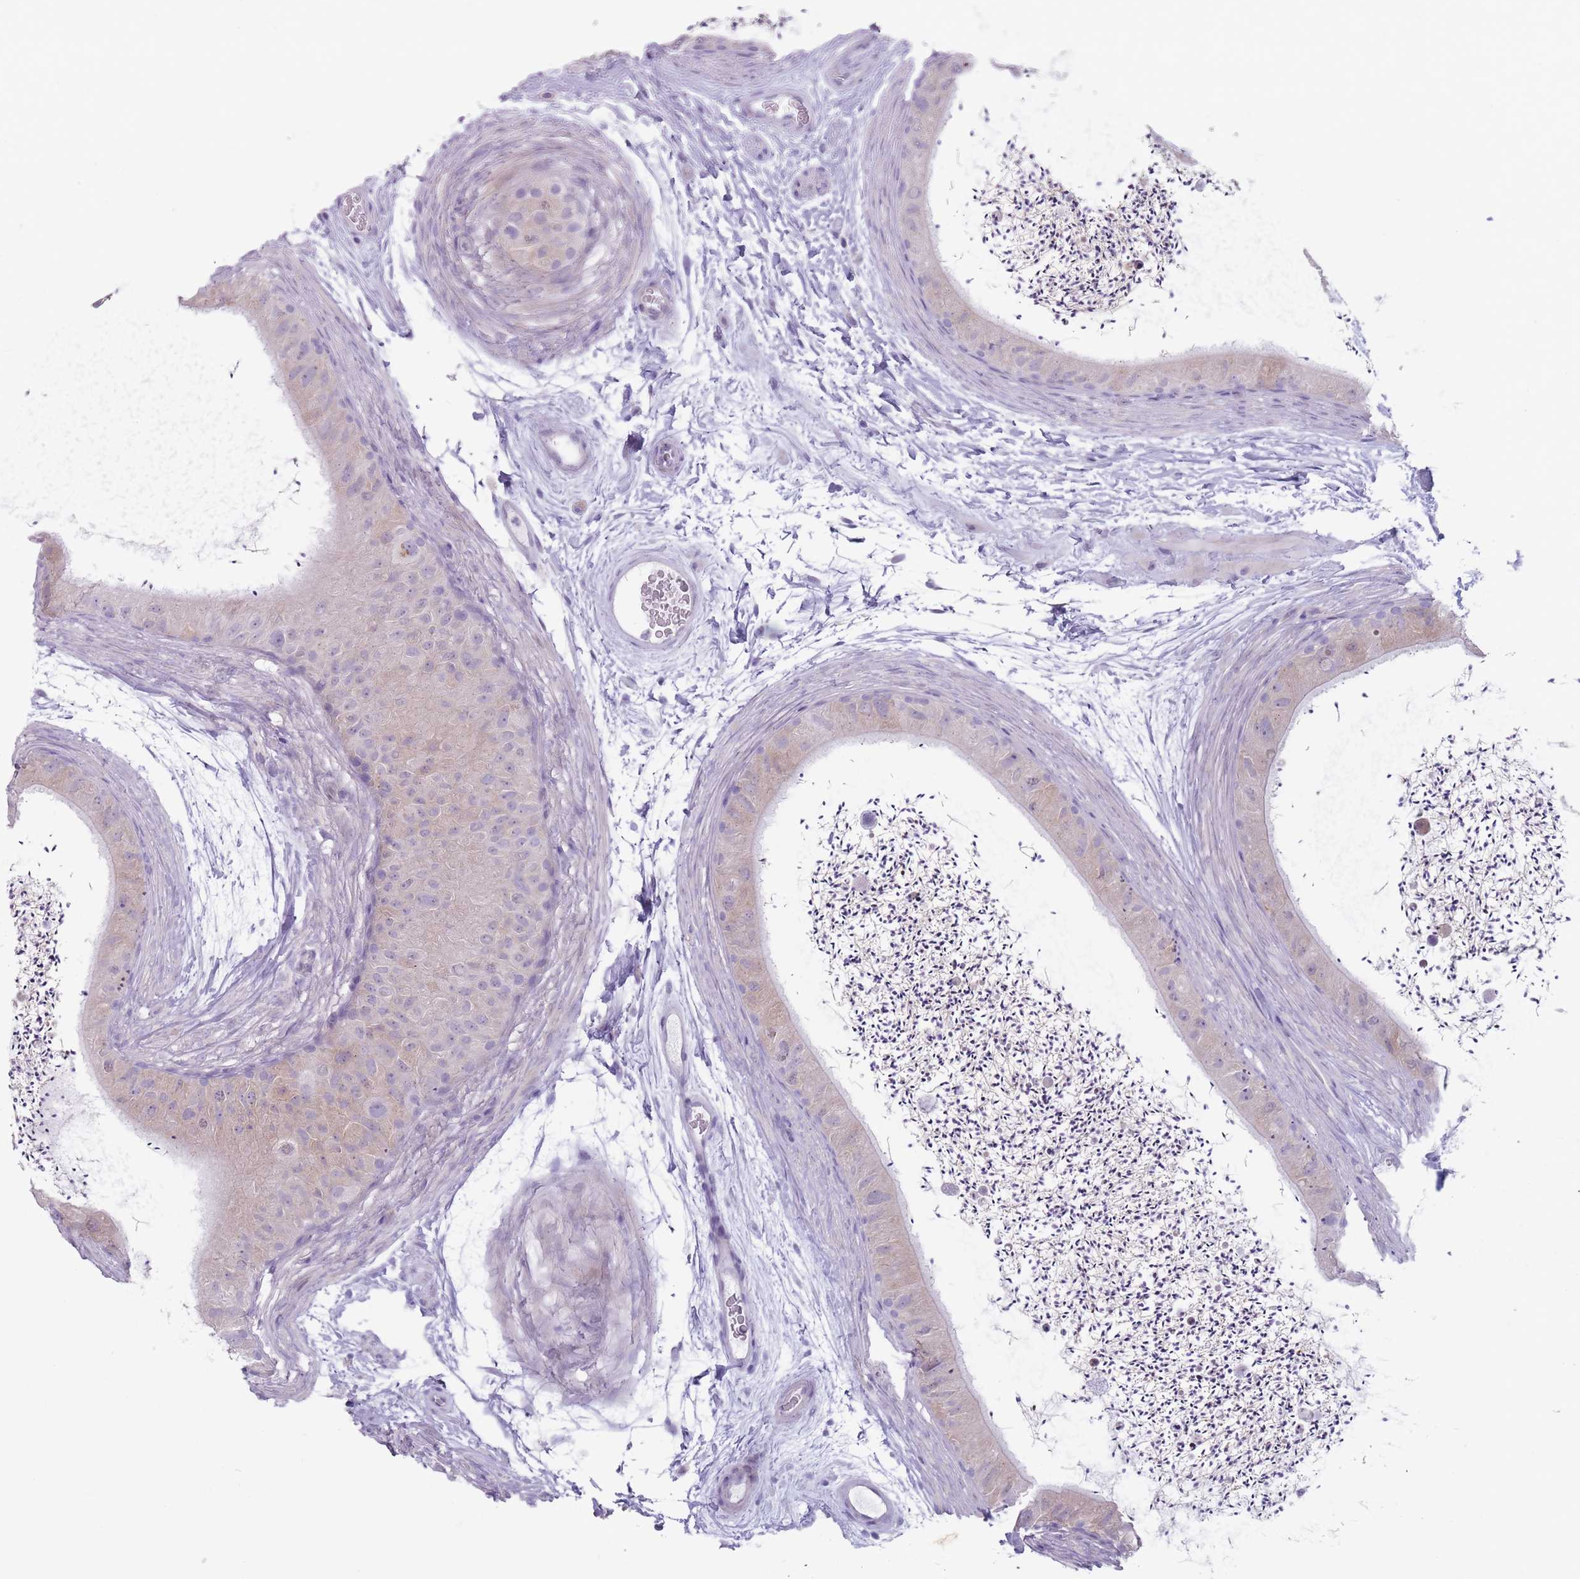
{"staining": {"intensity": "weak", "quantity": "<25%", "location": "cytoplasmic/membranous"}, "tissue": "epididymis", "cell_type": "Glandular cells", "image_type": "normal", "snomed": [{"axis": "morphology", "description": "Normal tissue, NOS"}, {"axis": "topography", "description": "Epididymis"}], "caption": "DAB immunohistochemical staining of normal human epididymis reveals no significant positivity in glandular cells. Nuclei are stained in blue.", "gene": "PAIP2B", "patient": {"sex": "male", "age": 50}}